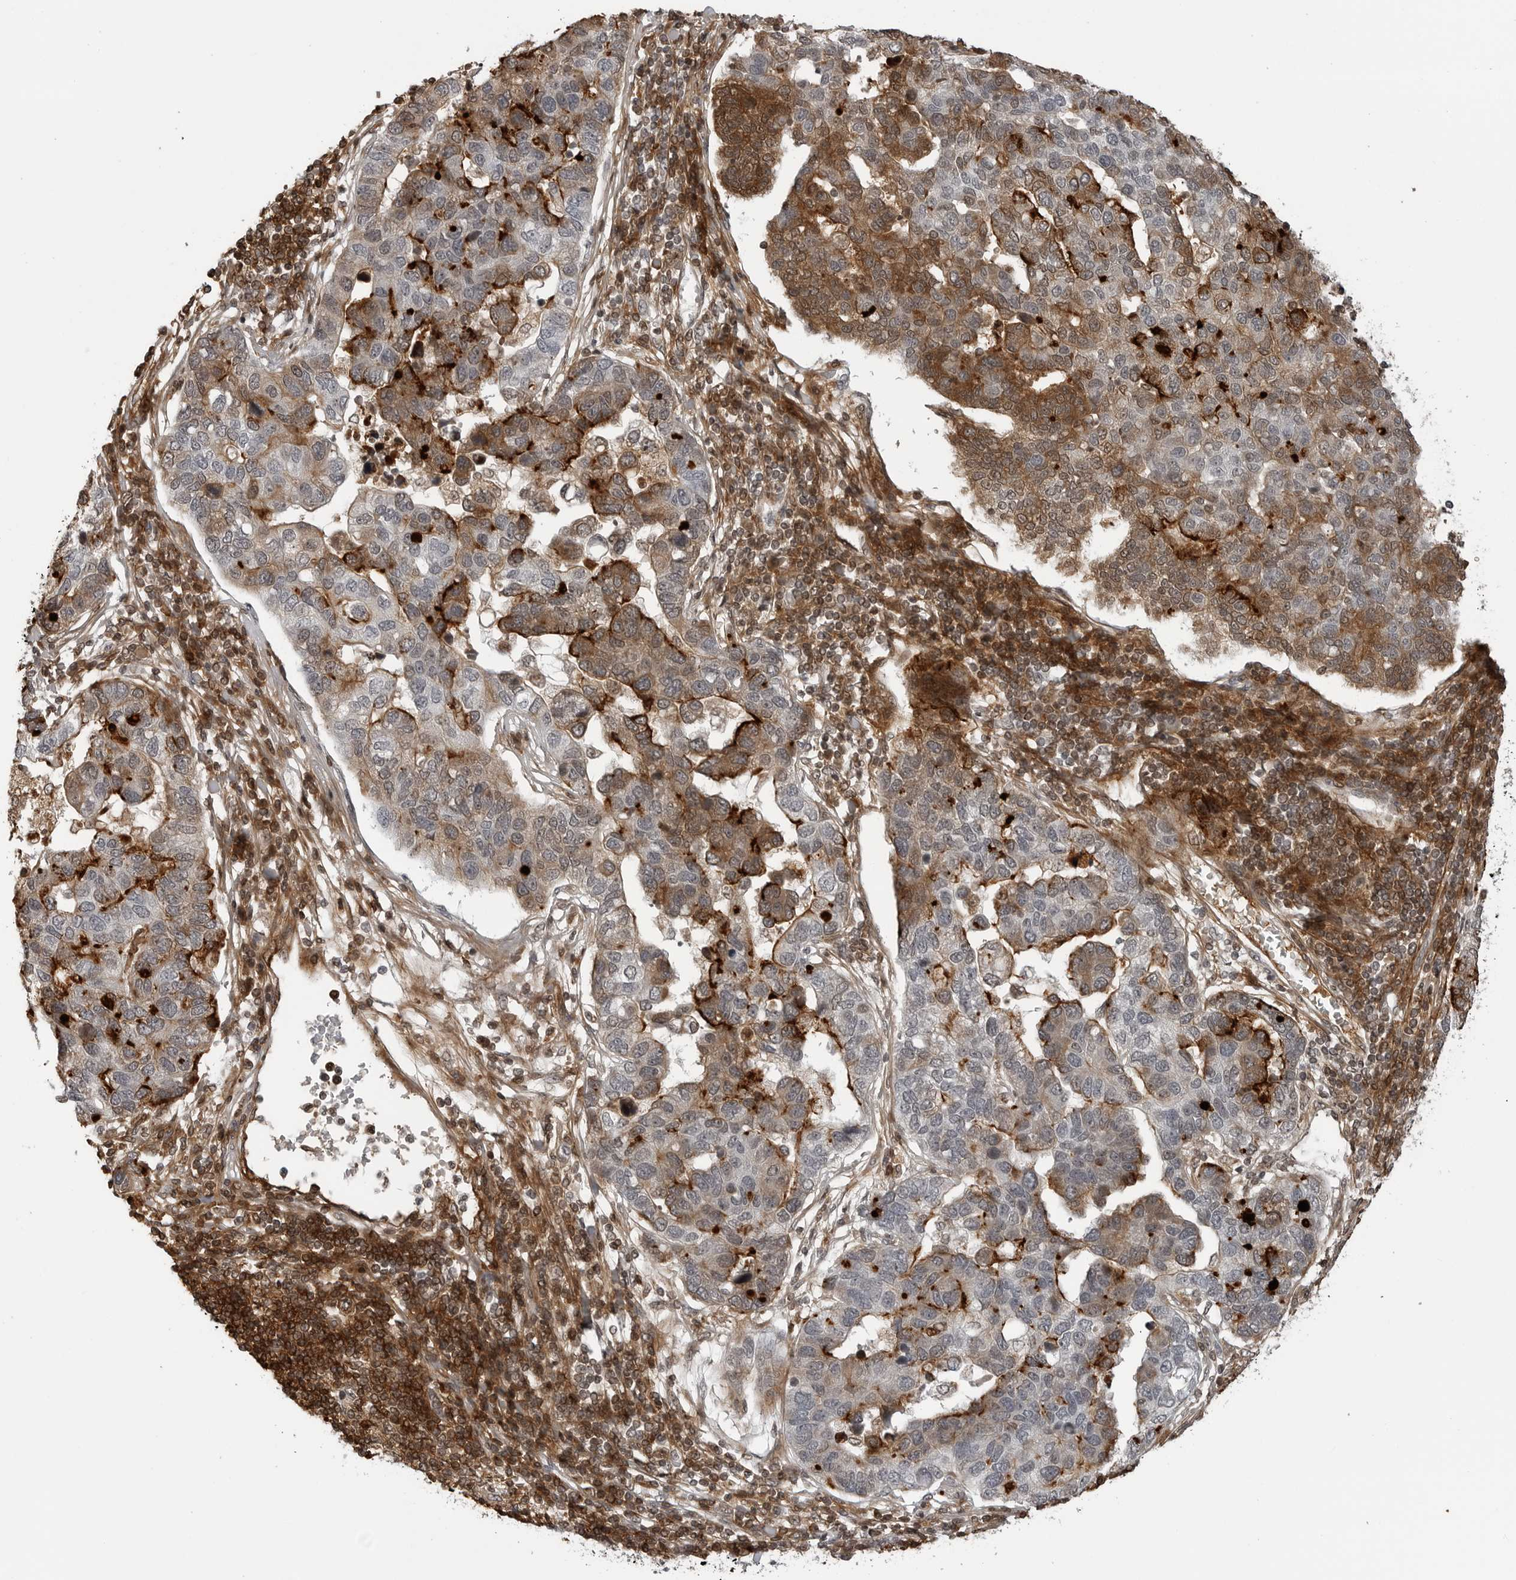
{"staining": {"intensity": "strong", "quantity": "25%-75%", "location": "cytoplasmic/membranous"}, "tissue": "pancreatic cancer", "cell_type": "Tumor cells", "image_type": "cancer", "snomed": [{"axis": "morphology", "description": "Adenocarcinoma, NOS"}, {"axis": "topography", "description": "Pancreas"}], "caption": "Pancreatic cancer (adenocarcinoma) stained for a protein exhibits strong cytoplasmic/membranous positivity in tumor cells.", "gene": "CXCR5", "patient": {"sex": "female", "age": 61}}